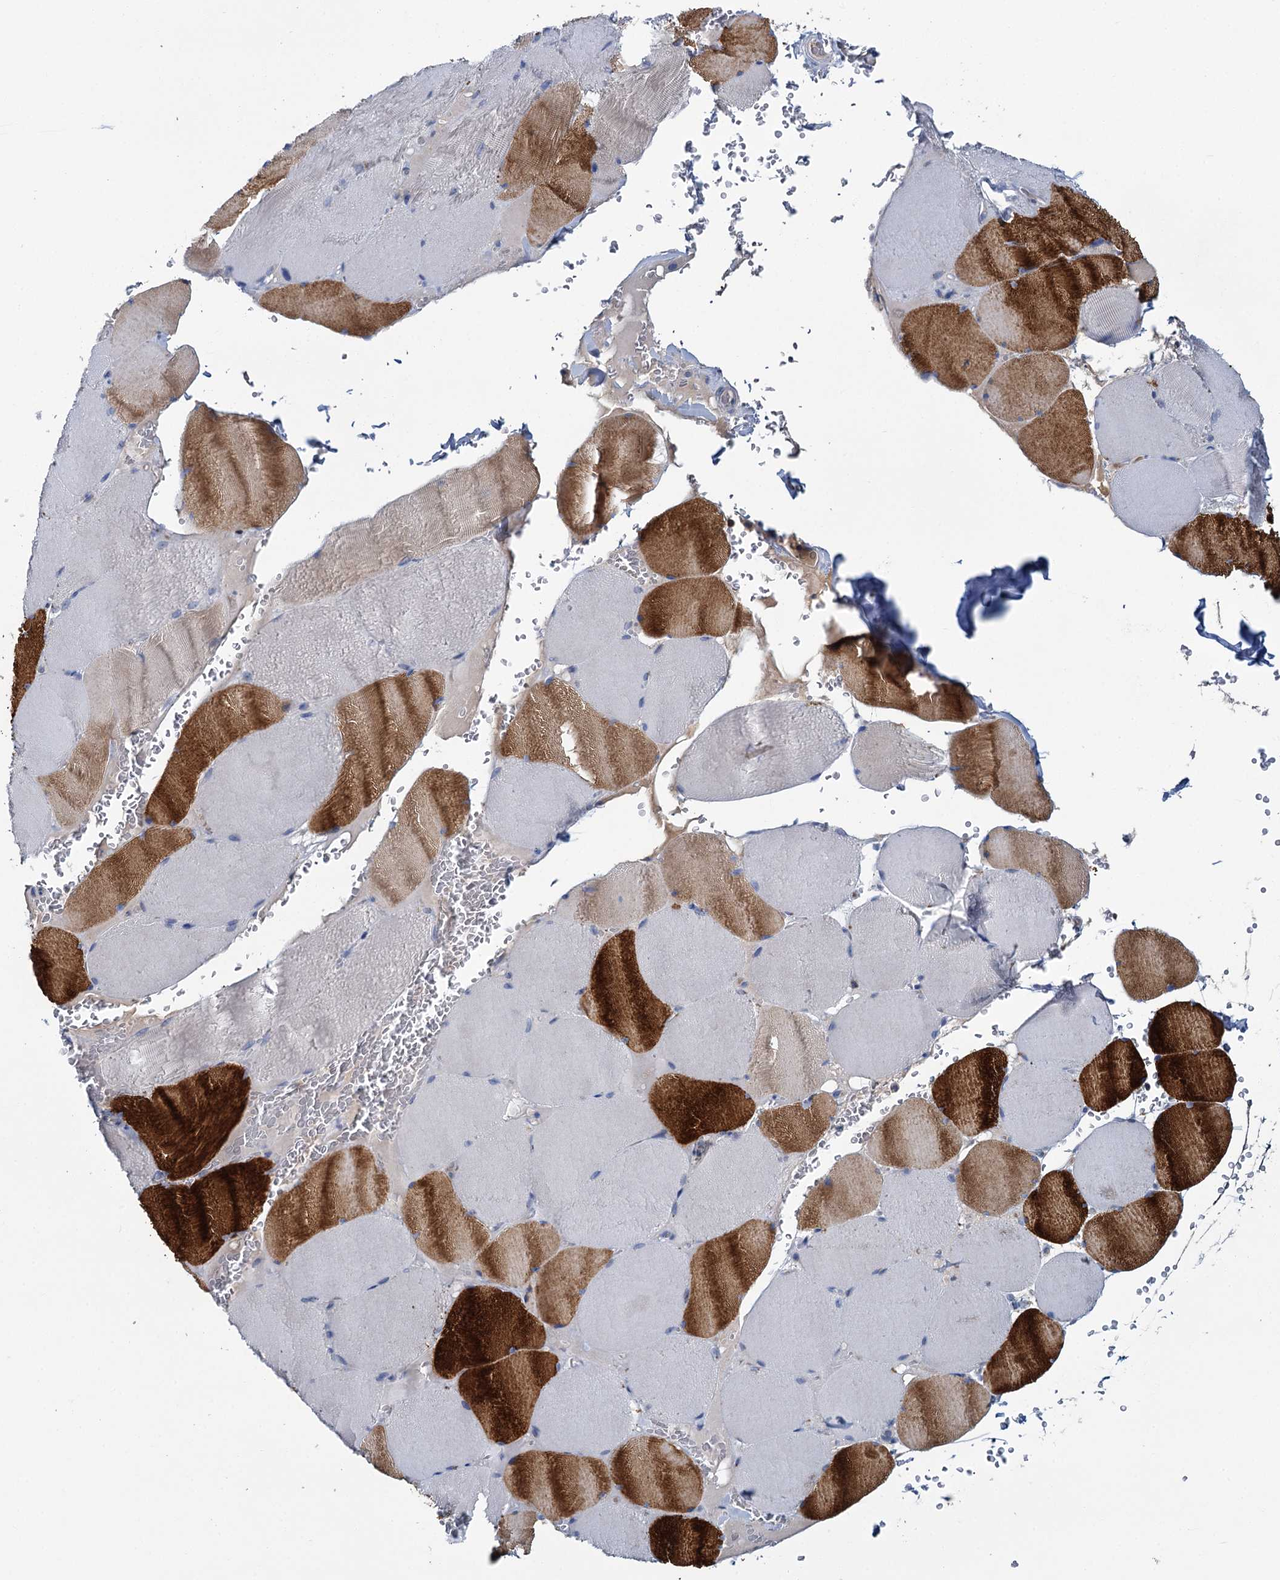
{"staining": {"intensity": "strong", "quantity": "25%-75%", "location": "cytoplasmic/membranous"}, "tissue": "skeletal muscle", "cell_type": "Myocytes", "image_type": "normal", "snomed": [{"axis": "morphology", "description": "Normal tissue, NOS"}, {"axis": "topography", "description": "Skeletal muscle"}, {"axis": "topography", "description": "Head-Neck"}], "caption": "Protein staining of benign skeletal muscle displays strong cytoplasmic/membranous staining in approximately 25%-75% of myocytes. The protein is stained brown, and the nuclei are stained in blue (DAB (3,3'-diaminobenzidine) IHC with brightfield microscopy, high magnification).", "gene": "FGFR2", "patient": {"sex": "male", "age": 66}}